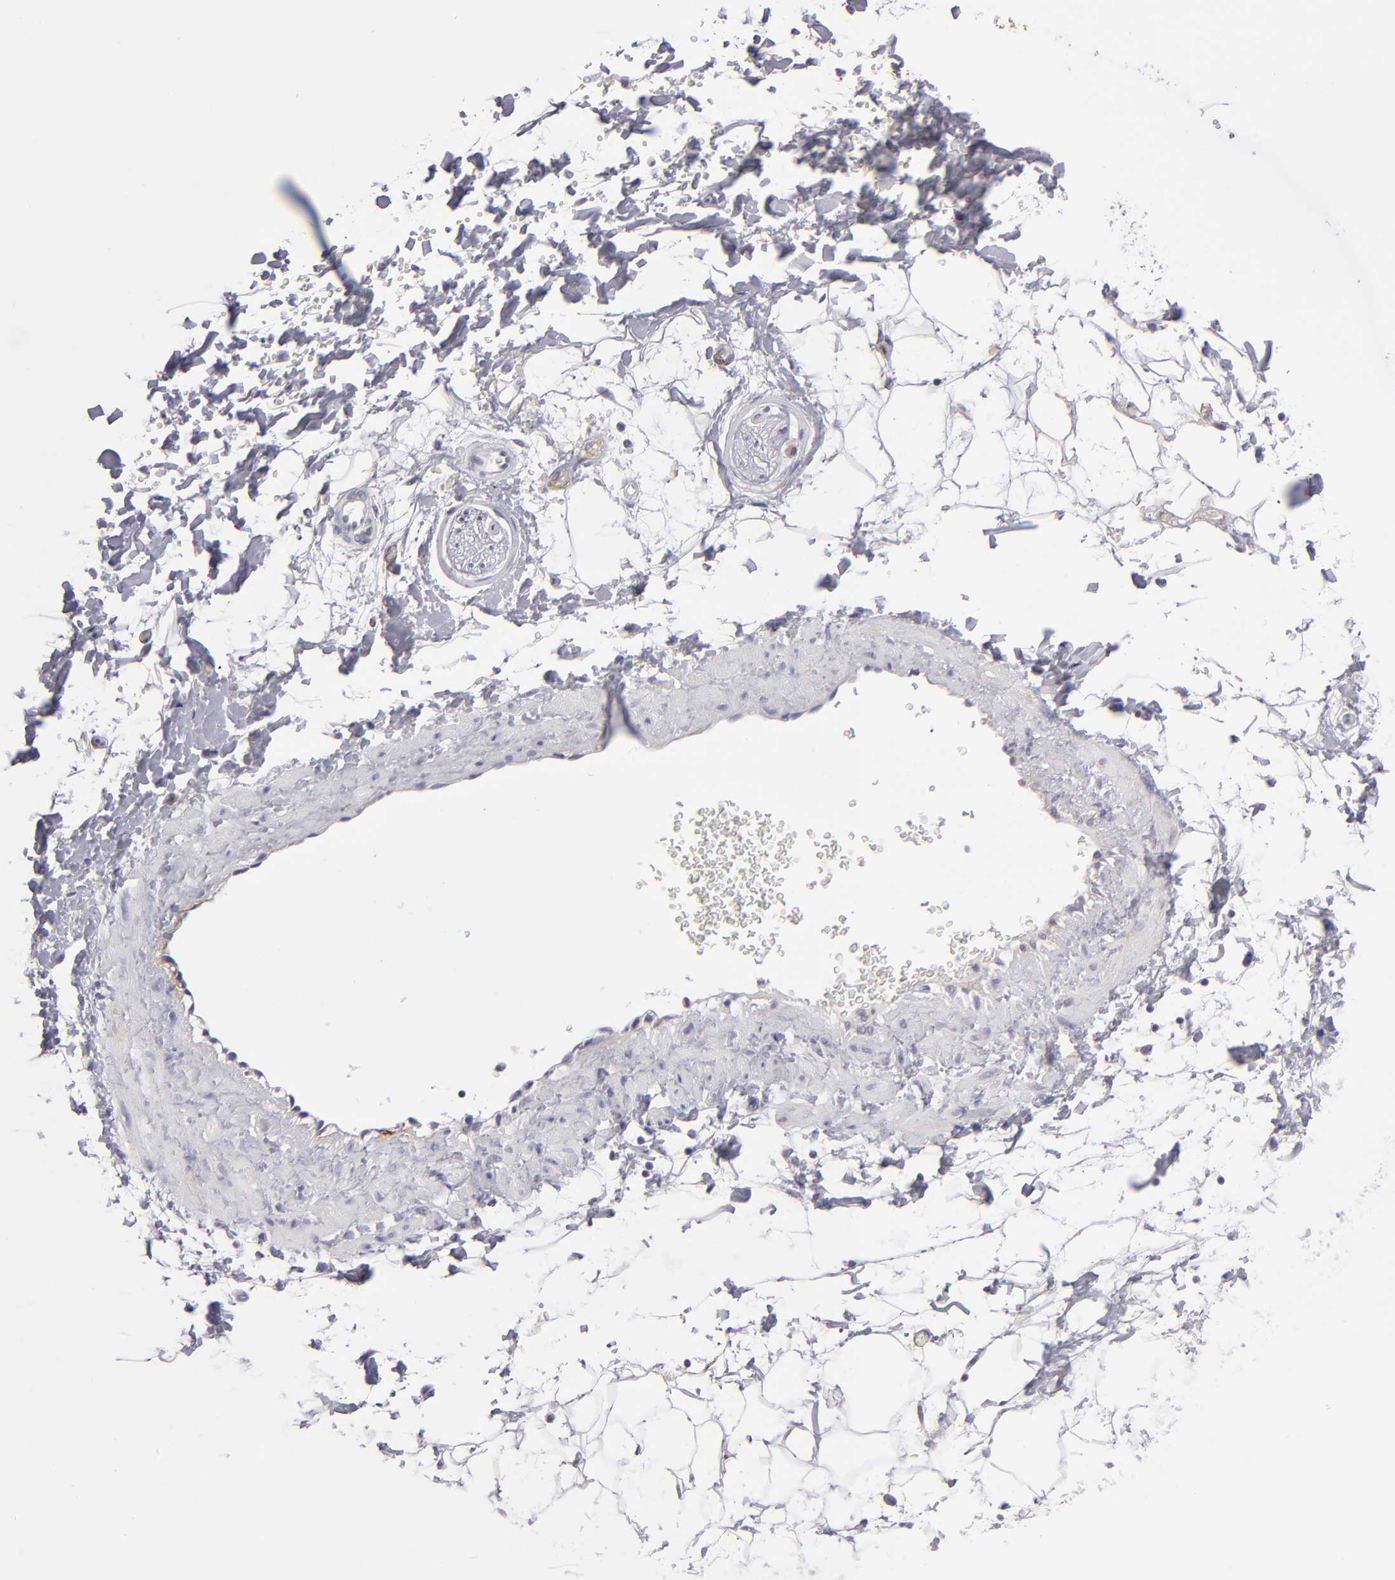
{"staining": {"intensity": "negative", "quantity": "none", "location": "none"}, "tissue": "adipose tissue", "cell_type": "Adipocytes", "image_type": "normal", "snomed": [{"axis": "morphology", "description": "Normal tissue, NOS"}, {"axis": "topography", "description": "Soft tissue"}], "caption": "There is no significant positivity in adipocytes of adipose tissue. (DAB immunohistochemistry (IHC) with hematoxylin counter stain).", "gene": "ZNF175", "patient": {"sex": "male", "age": 72}}